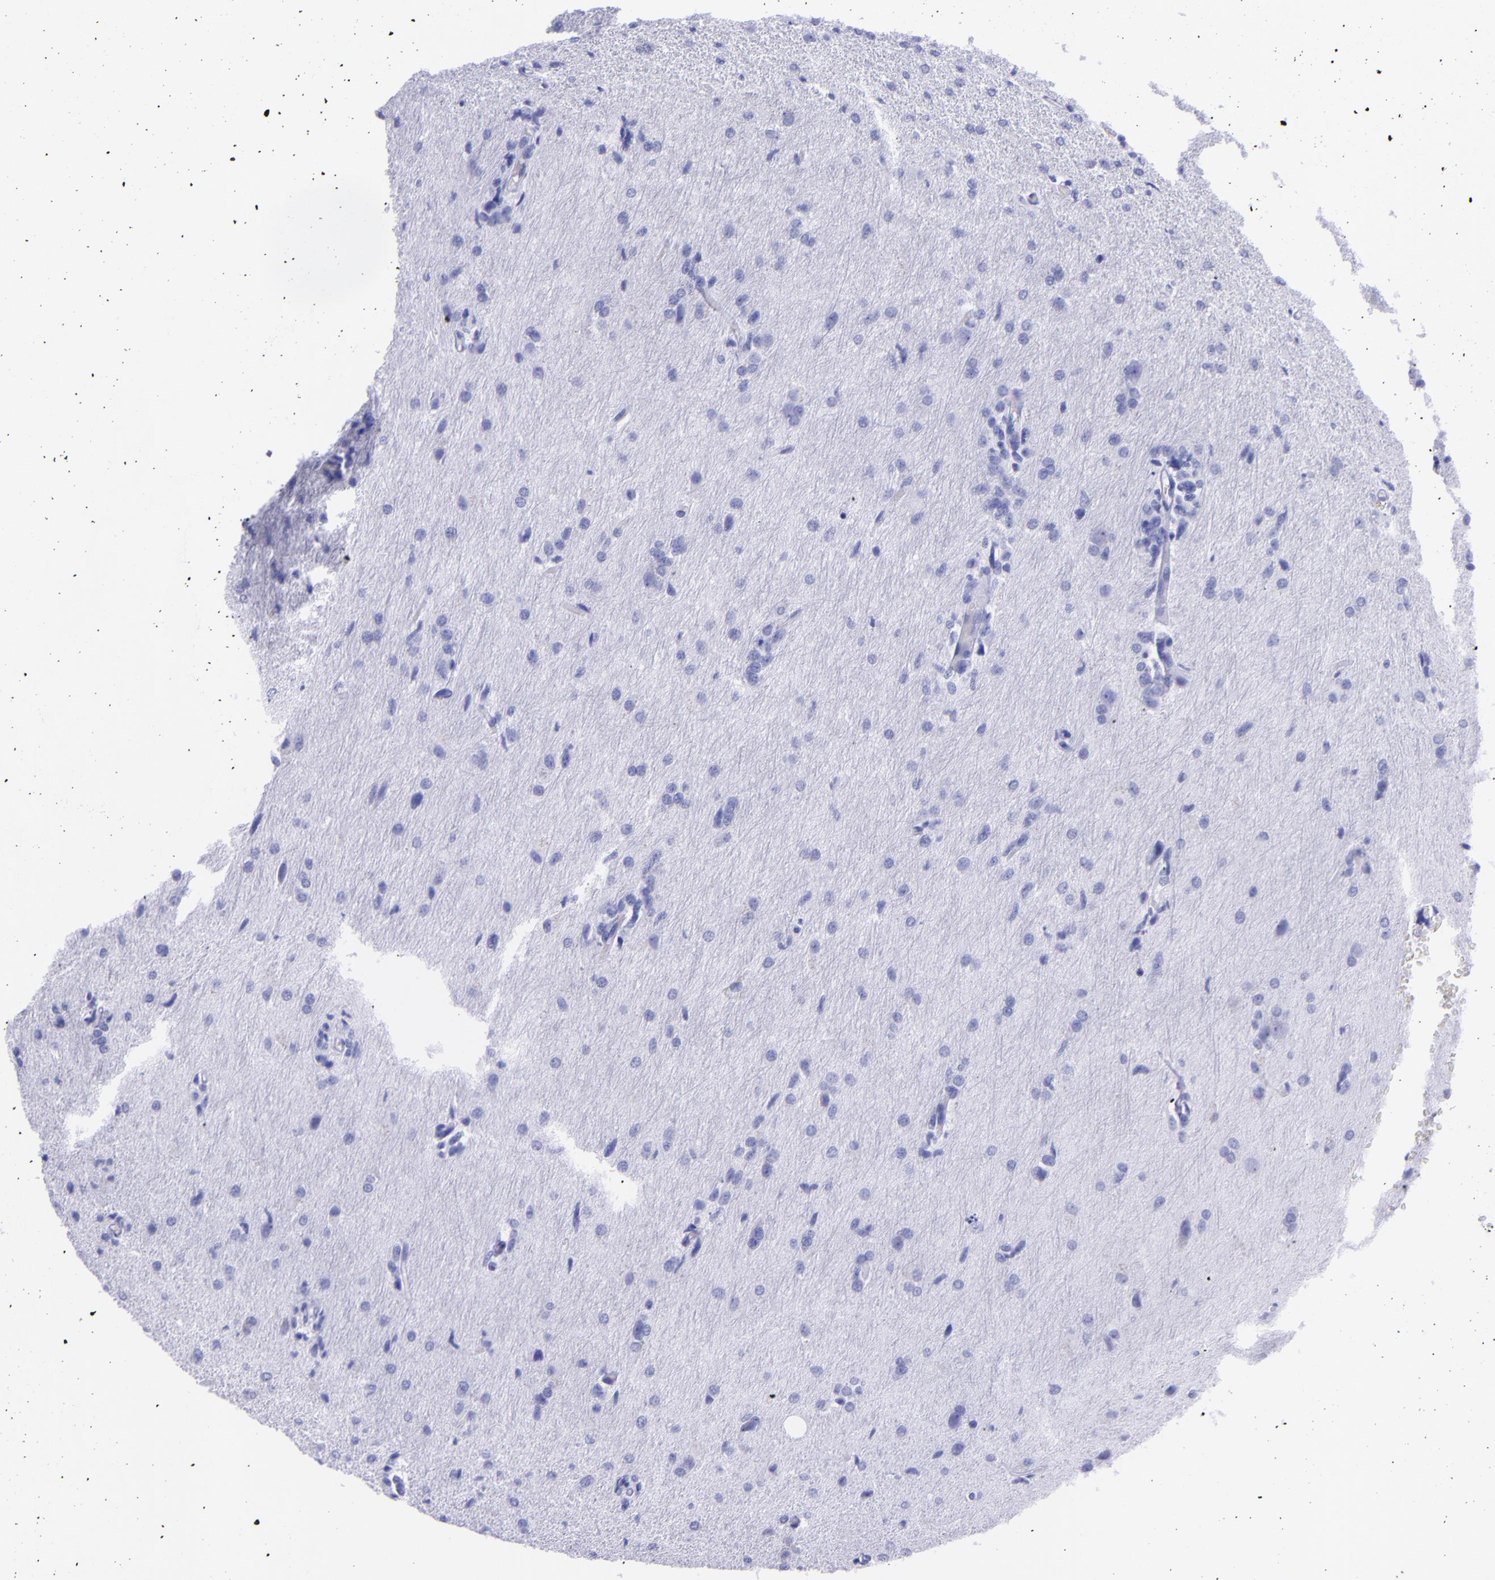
{"staining": {"intensity": "negative", "quantity": "none", "location": "none"}, "tissue": "glioma", "cell_type": "Tumor cells", "image_type": "cancer", "snomed": [{"axis": "morphology", "description": "Glioma, malignant, High grade"}, {"axis": "topography", "description": "Brain"}], "caption": "Malignant high-grade glioma was stained to show a protein in brown. There is no significant positivity in tumor cells.", "gene": "KRT4", "patient": {"sex": "male", "age": 68}}